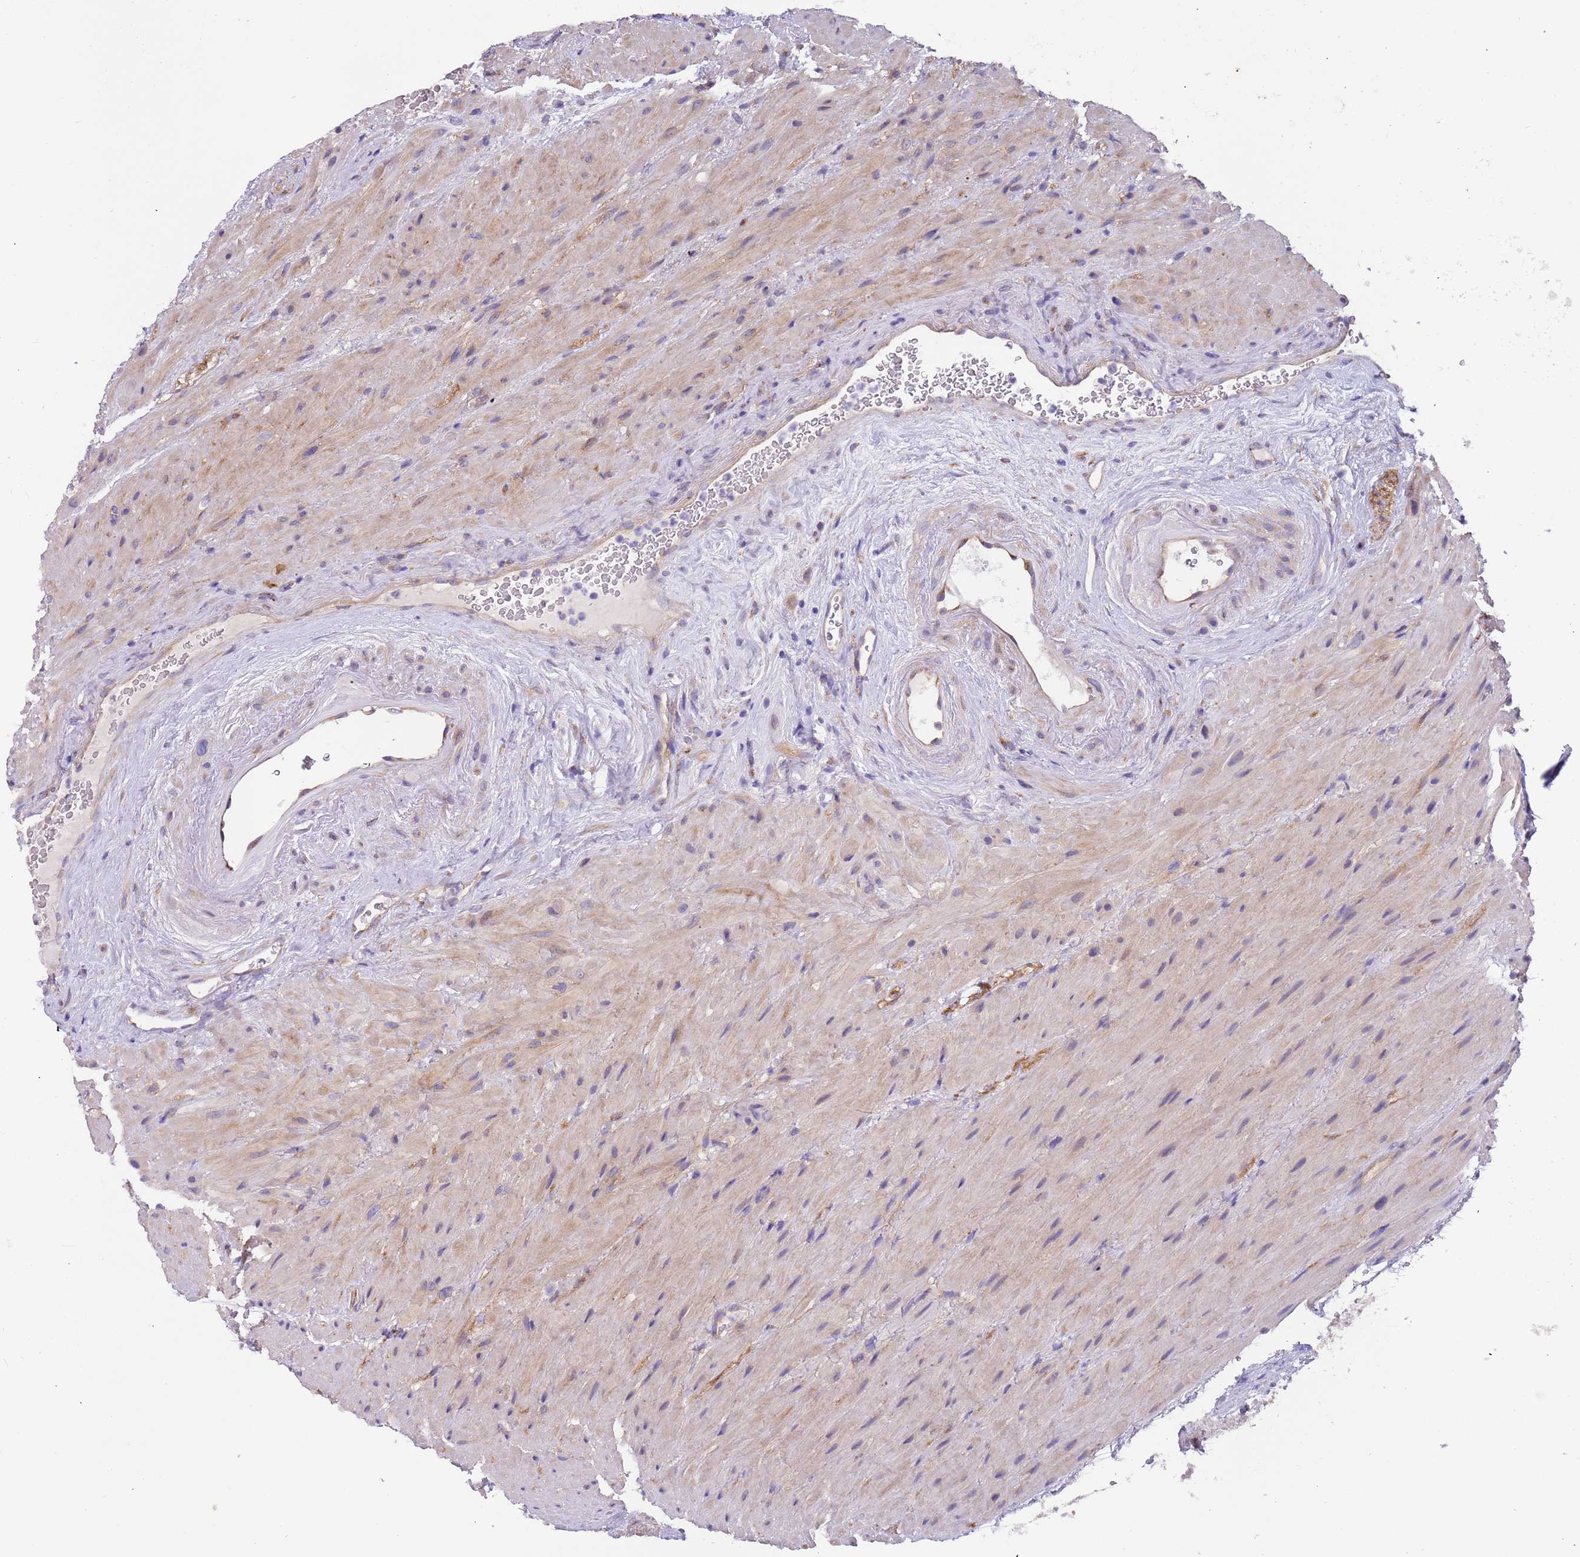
{"staining": {"intensity": "weak", "quantity": ">75%", "location": "cytoplasmic/membranous"}, "tissue": "seminal vesicle", "cell_type": "Glandular cells", "image_type": "normal", "snomed": [{"axis": "morphology", "description": "Normal tissue, NOS"}, {"axis": "topography", "description": "Seminal veicle"}, {"axis": "topography", "description": "Peripheral nerve tissue"}], "caption": "Immunohistochemical staining of unremarkable human seminal vesicle exhibits weak cytoplasmic/membranous protein expression in approximately >75% of glandular cells.", "gene": "LAMB4", "patient": {"sex": "male", "age": 67}}